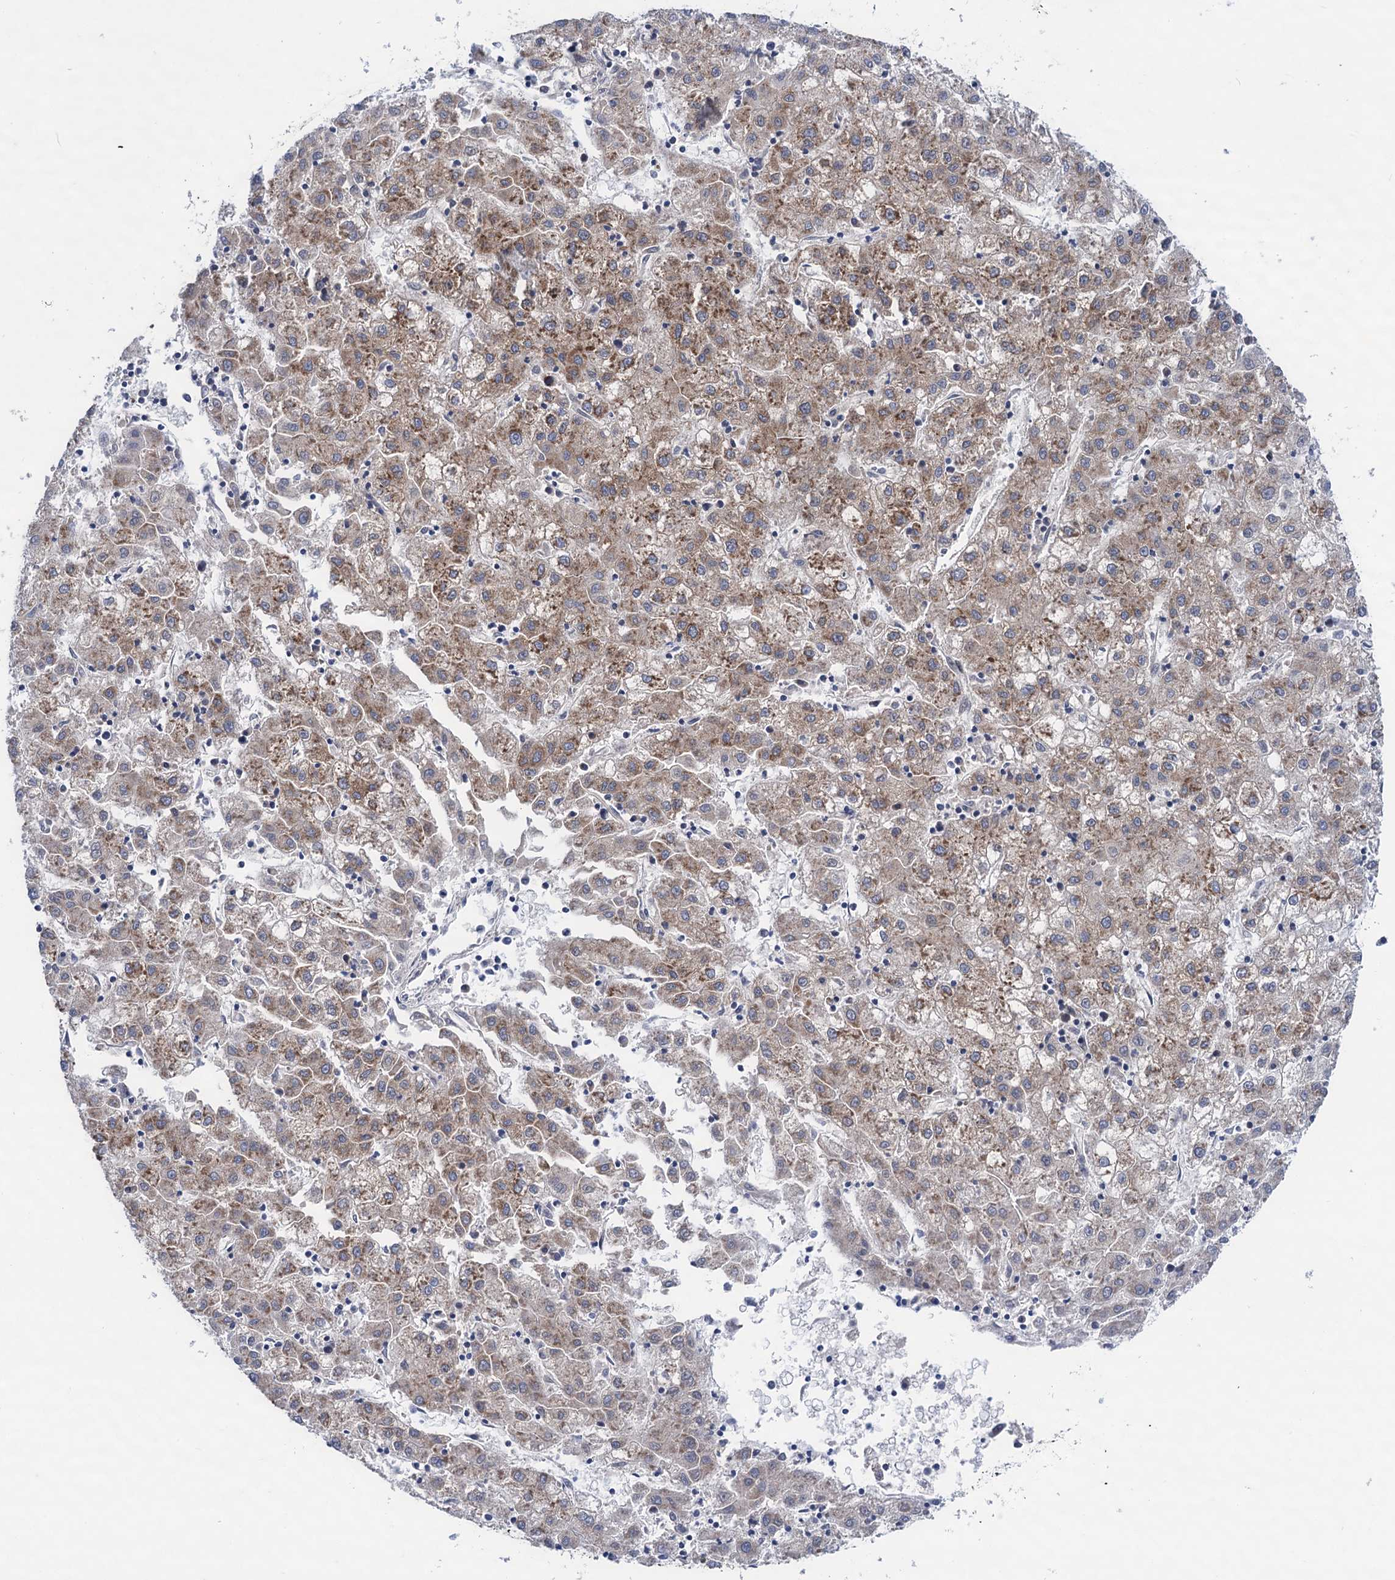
{"staining": {"intensity": "moderate", "quantity": "25%-75%", "location": "cytoplasmic/membranous"}, "tissue": "liver cancer", "cell_type": "Tumor cells", "image_type": "cancer", "snomed": [{"axis": "morphology", "description": "Carcinoma, Hepatocellular, NOS"}, {"axis": "topography", "description": "Liver"}], "caption": "Immunohistochemical staining of liver cancer exhibits moderate cytoplasmic/membranous protein positivity in approximately 25%-75% of tumor cells.", "gene": "ZNRD2", "patient": {"sex": "male", "age": 72}}